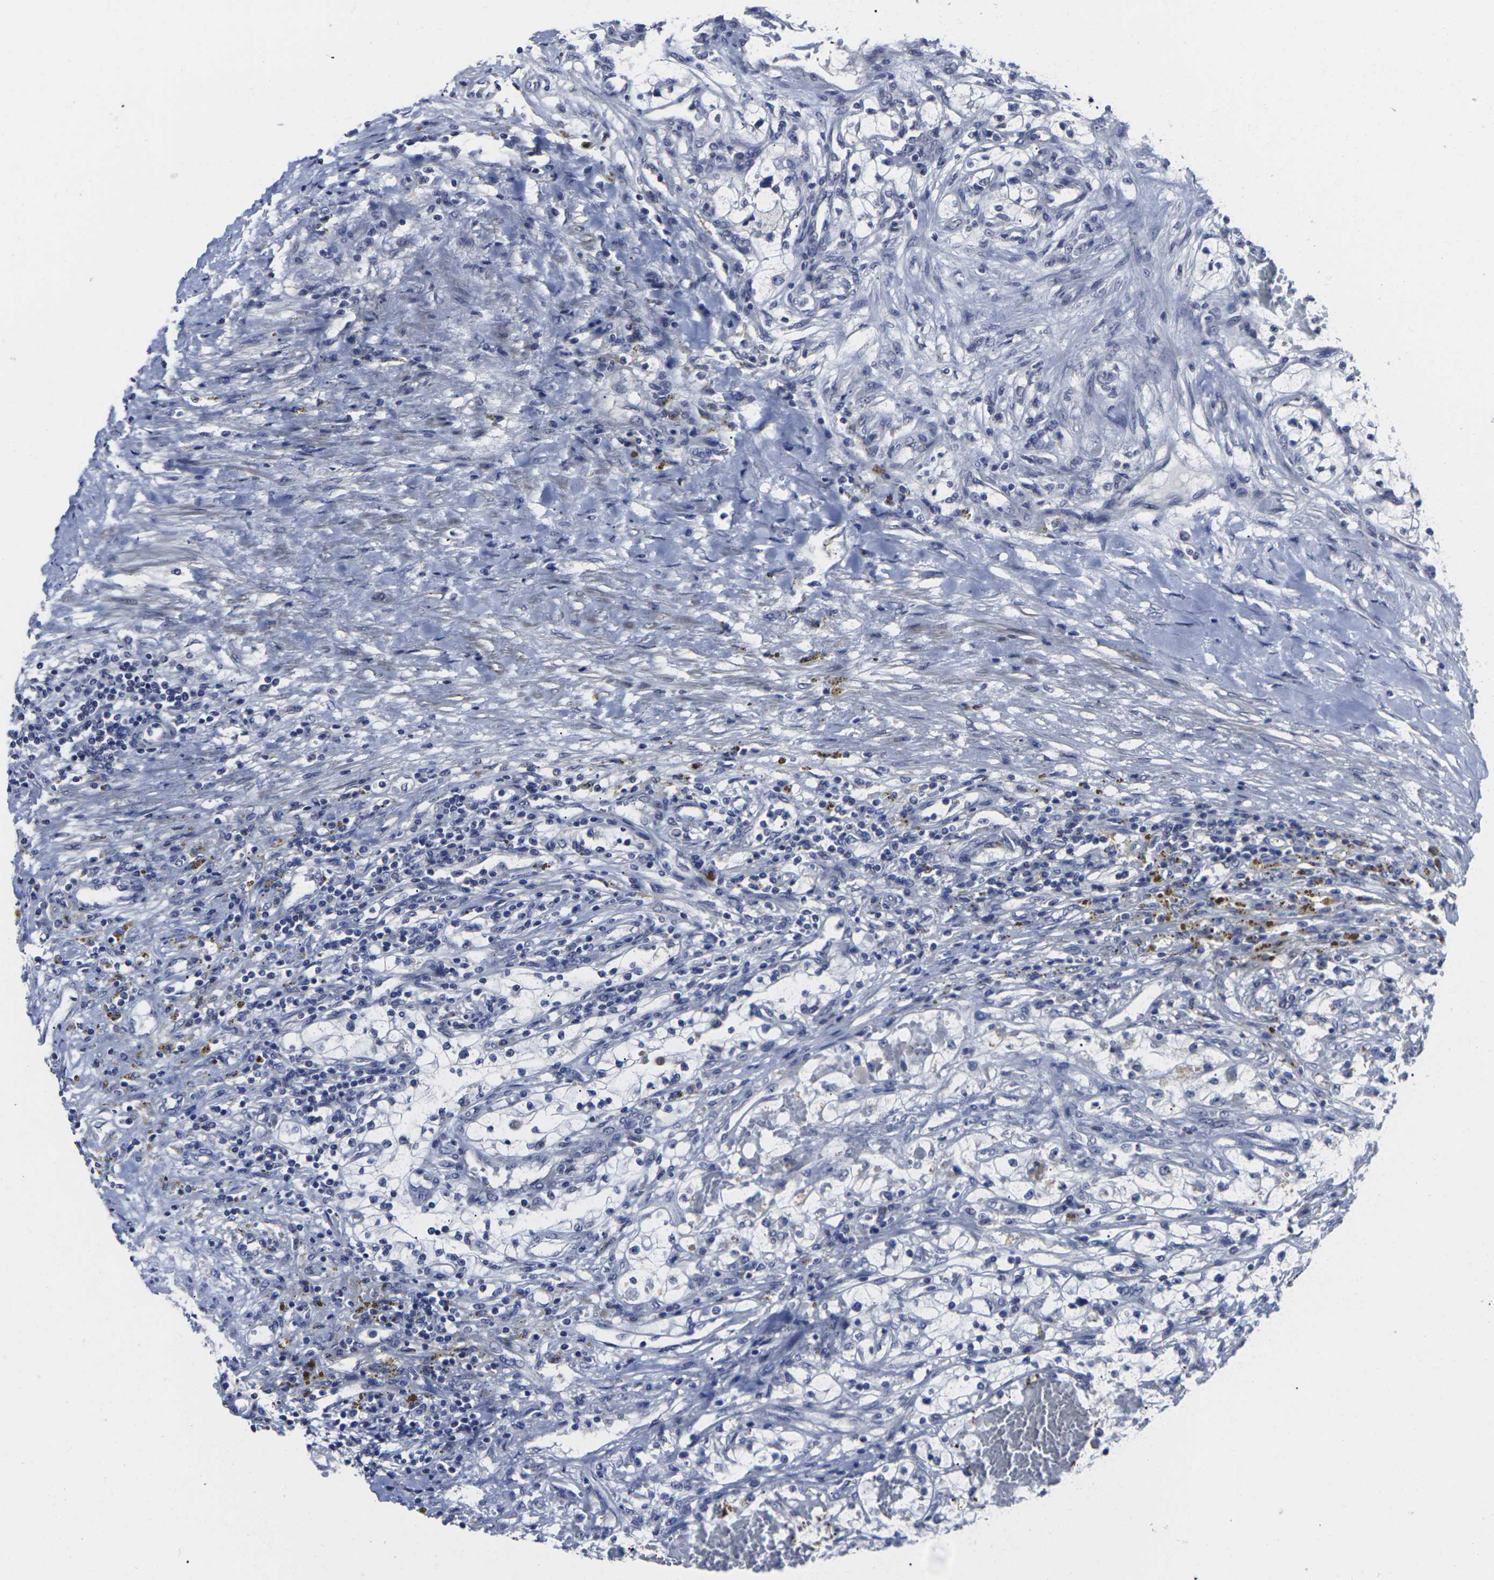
{"staining": {"intensity": "negative", "quantity": "none", "location": "none"}, "tissue": "renal cancer", "cell_type": "Tumor cells", "image_type": "cancer", "snomed": [{"axis": "morphology", "description": "Adenocarcinoma, NOS"}, {"axis": "topography", "description": "Kidney"}], "caption": "Immunohistochemistry (IHC) micrograph of human renal adenocarcinoma stained for a protein (brown), which demonstrates no expression in tumor cells.", "gene": "MSANTD4", "patient": {"sex": "male", "age": 68}}